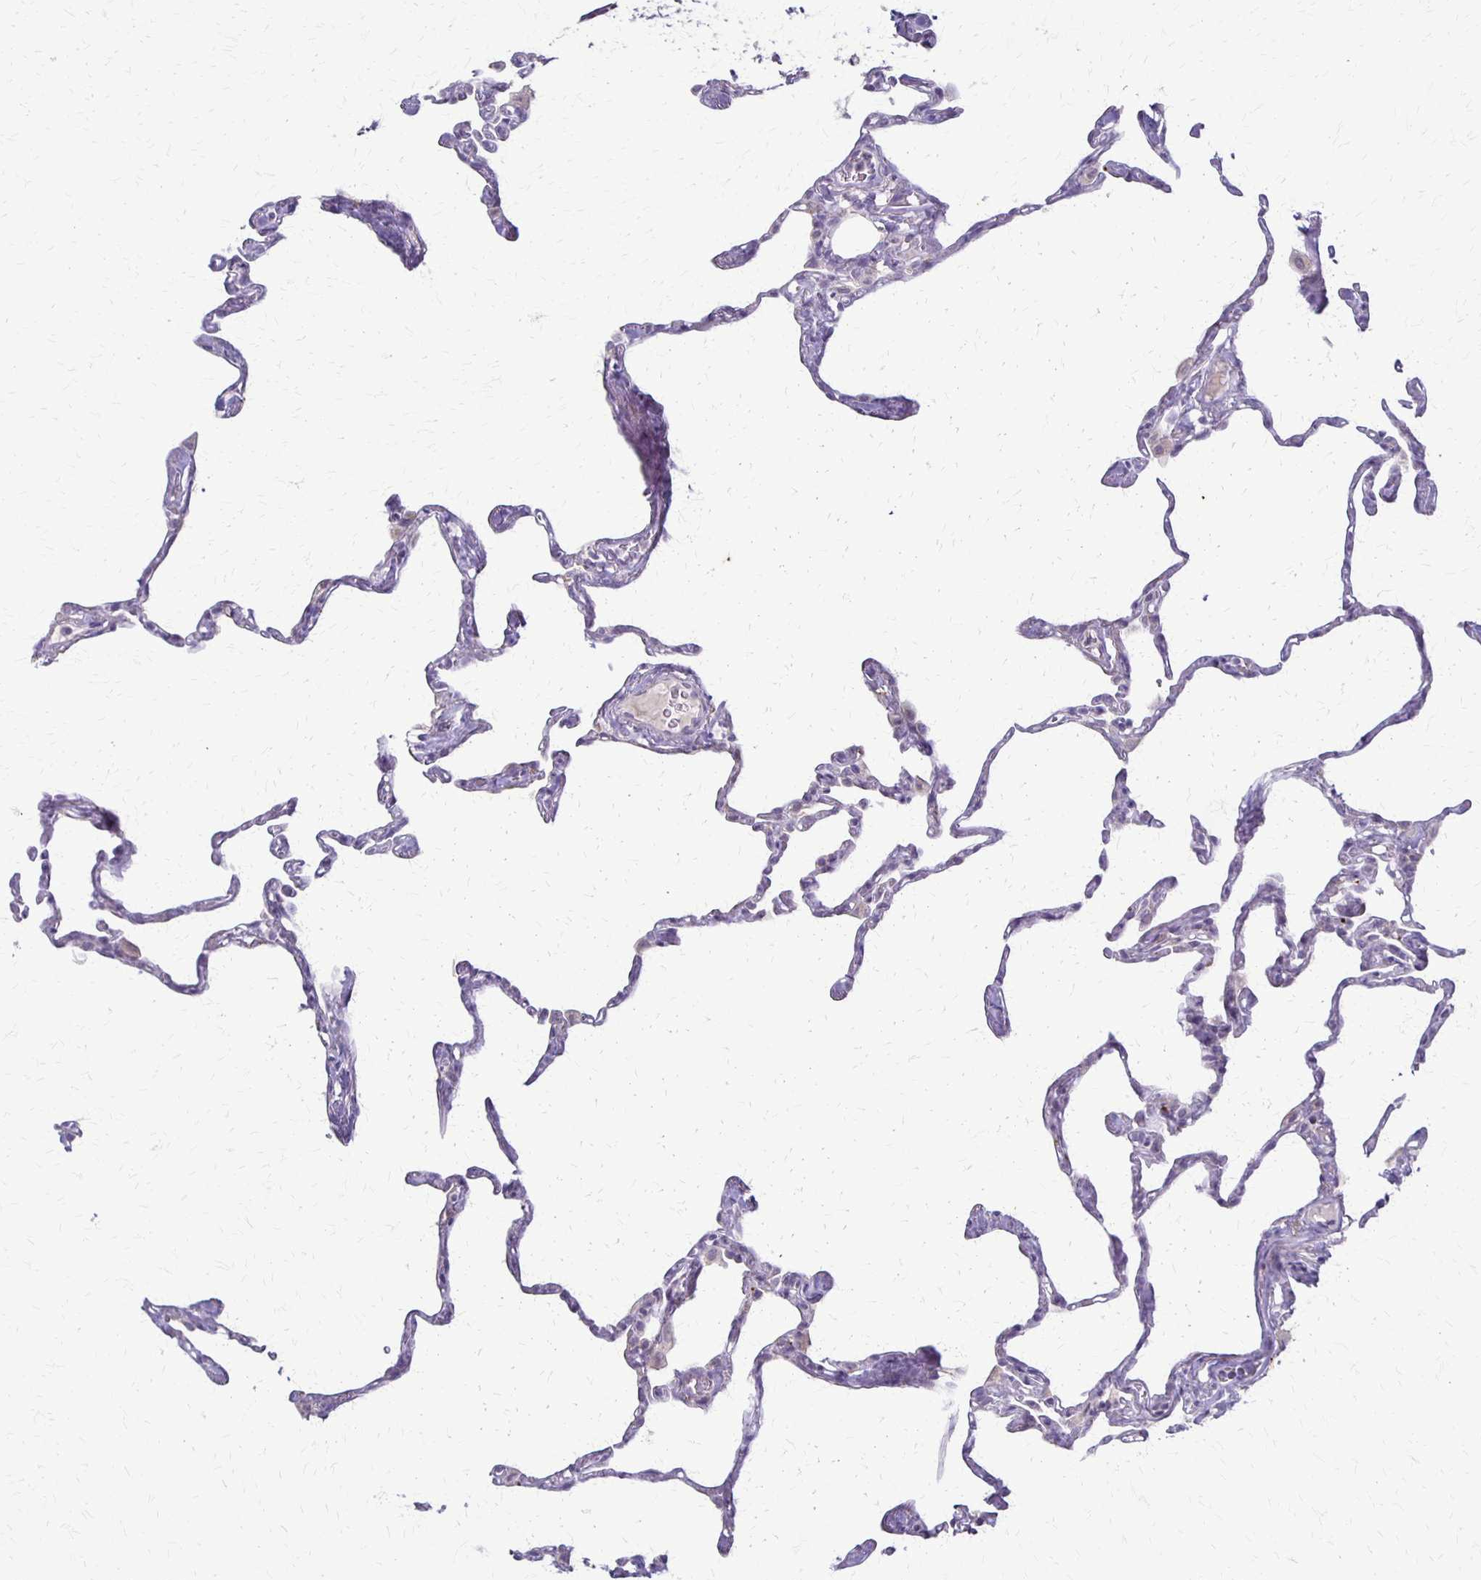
{"staining": {"intensity": "negative", "quantity": "none", "location": "none"}, "tissue": "lung", "cell_type": "Alveolar cells", "image_type": "normal", "snomed": [{"axis": "morphology", "description": "Normal tissue, NOS"}, {"axis": "topography", "description": "Lung"}], "caption": "DAB (3,3'-diaminobenzidine) immunohistochemical staining of unremarkable human lung demonstrates no significant staining in alveolar cells.", "gene": "SLC35E2B", "patient": {"sex": "male", "age": 65}}